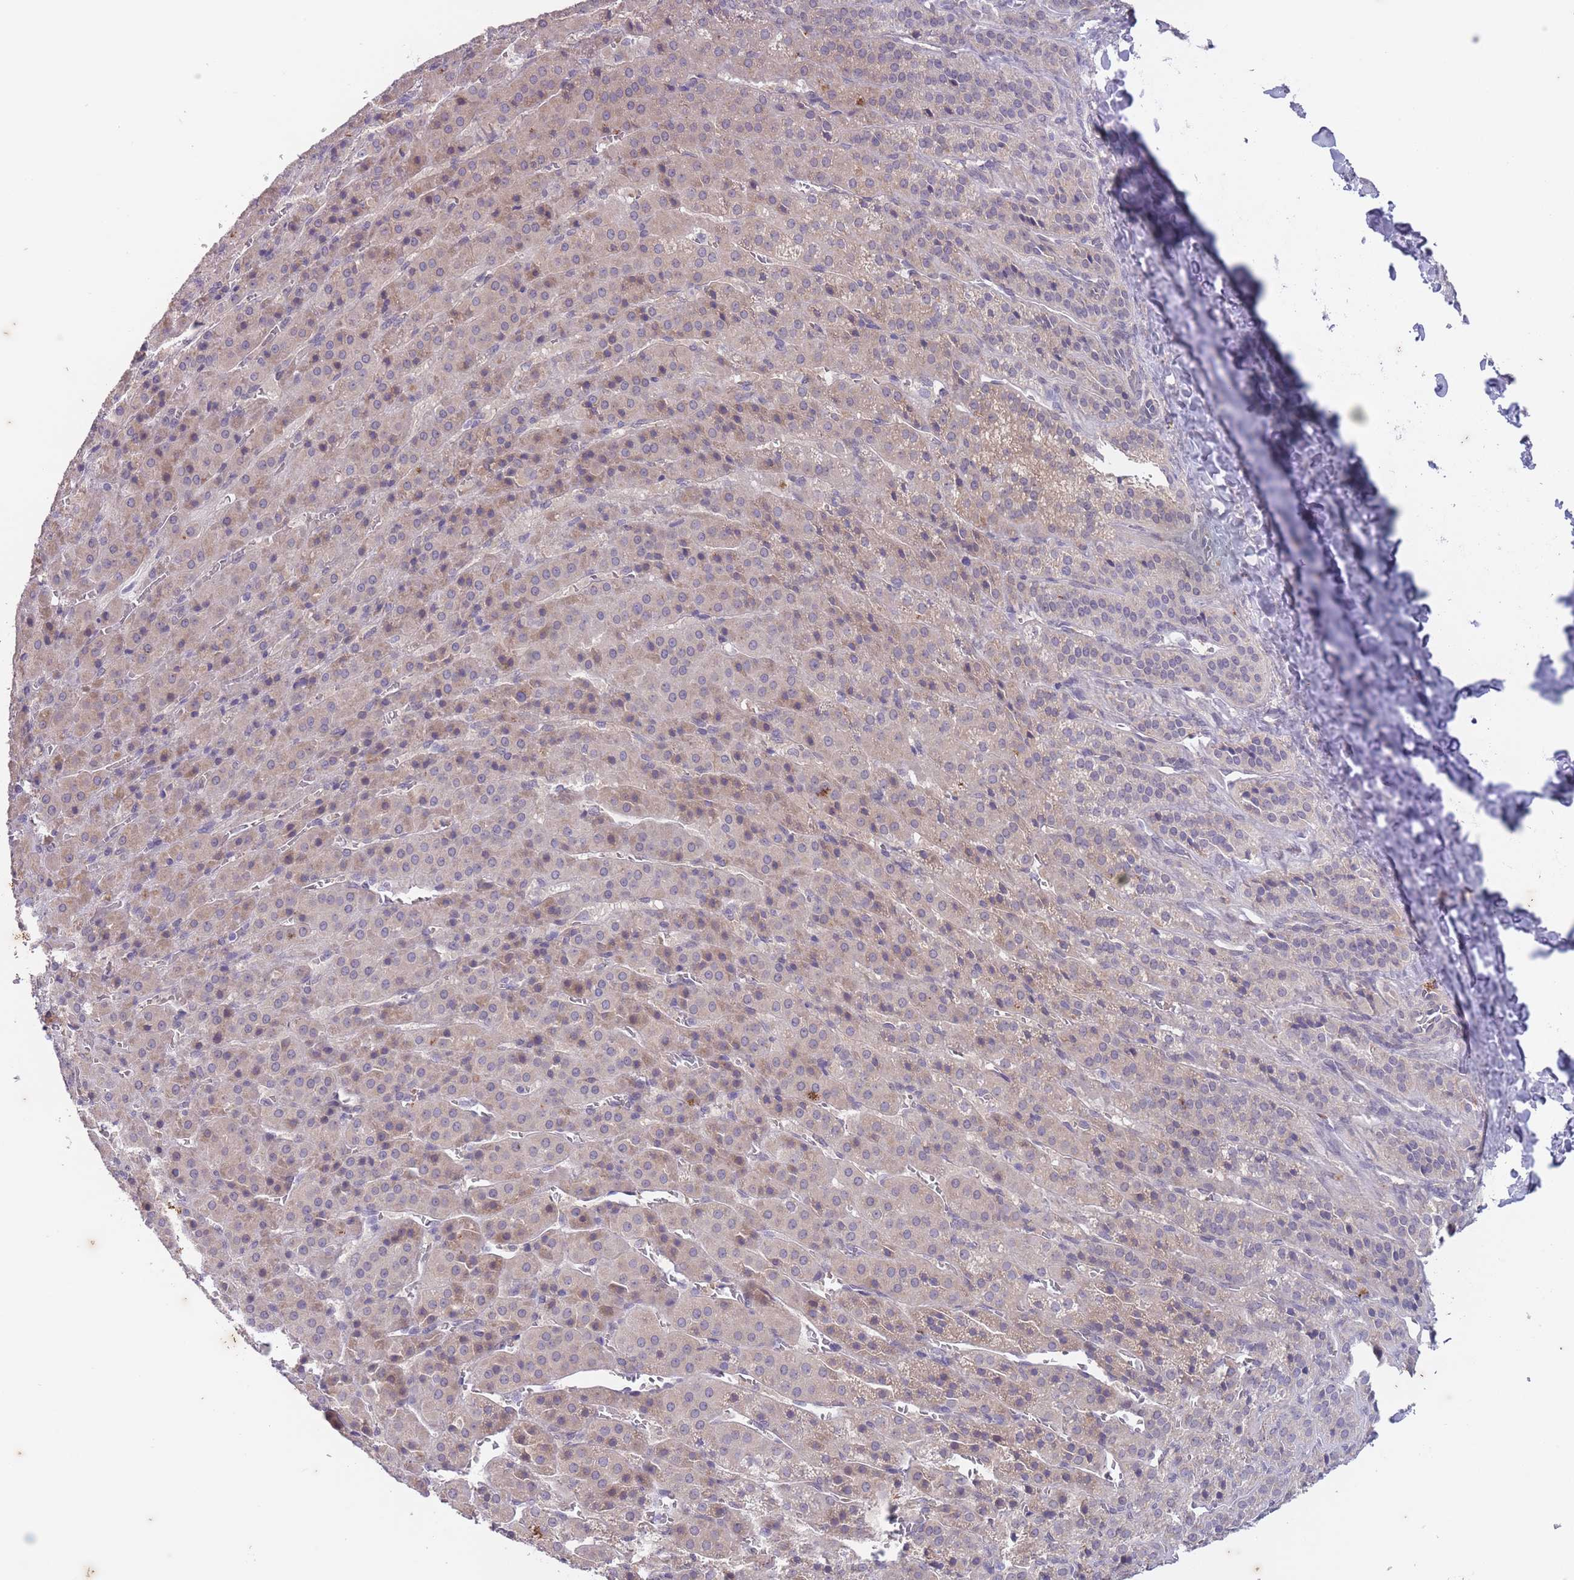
{"staining": {"intensity": "weak", "quantity": "25%-75%", "location": "cytoplasmic/membranous"}, "tissue": "adrenal gland", "cell_type": "Glandular cells", "image_type": "normal", "snomed": [{"axis": "morphology", "description": "Normal tissue, NOS"}, {"axis": "topography", "description": "Adrenal gland"}], "caption": "This is a photomicrograph of immunohistochemistry staining of normal adrenal gland, which shows weak staining in the cytoplasmic/membranous of glandular cells.", "gene": "ARPIN", "patient": {"sex": "female", "age": 41}}